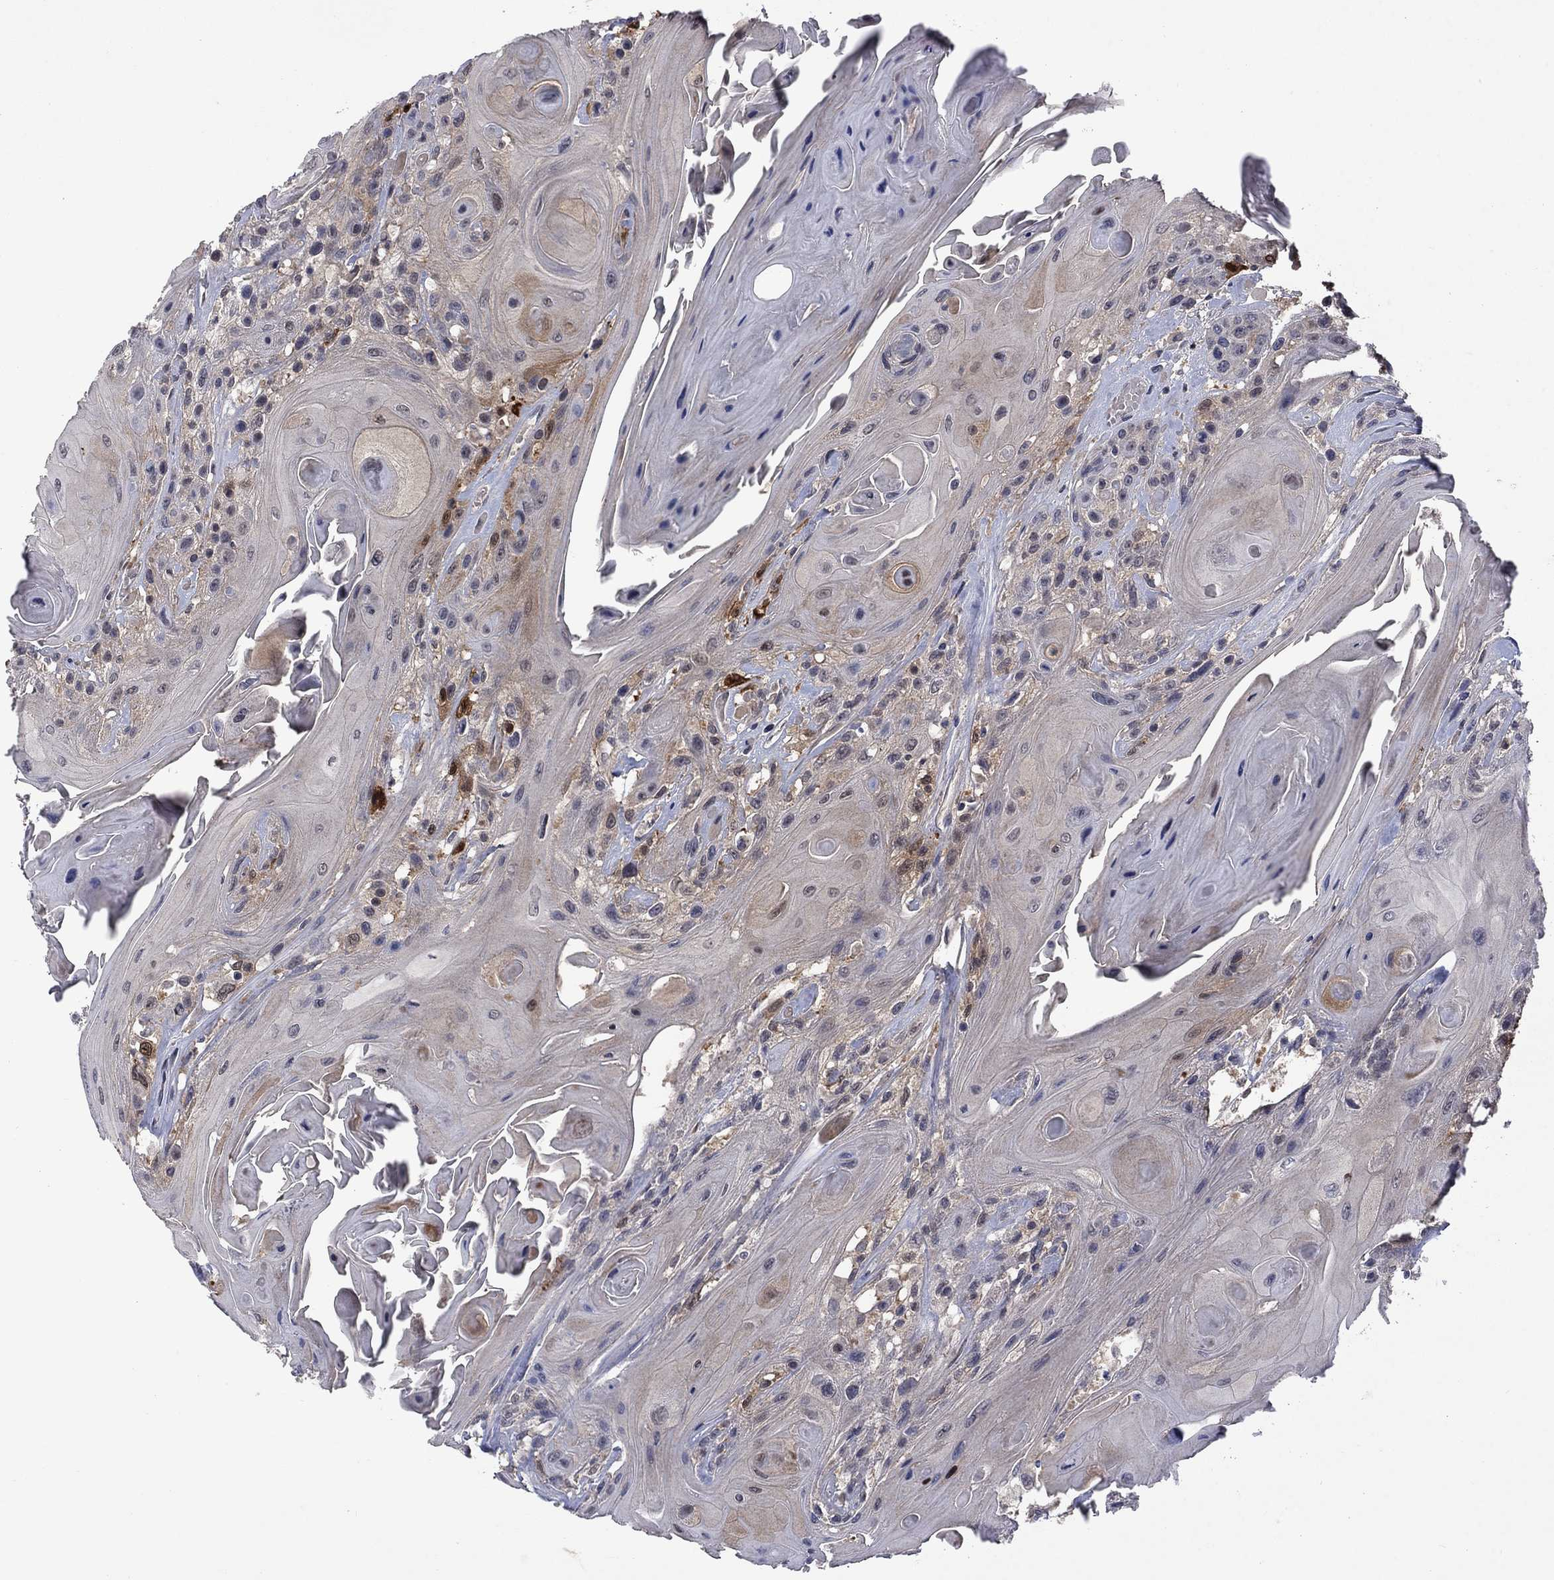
{"staining": {"intensity": "negative", "quantity": "none", "location": "none"}, "tissue": "head and neck cancer", "cell_type": "Tumor cells", "image_type": "cancer", "snomed": [{"axis": "morphology", "description": "Squamous cell carcinoma, NOS"}, {"axis": "topography", "description": "Head-Neck"}], "caption": "A high-resolution micrograph shows immunohistochemistry staining of head and neck cancer, which displays no significant expression in tumor cells.", "gene": "CBR1", "patient": {"sex": "female", "age": 59}}